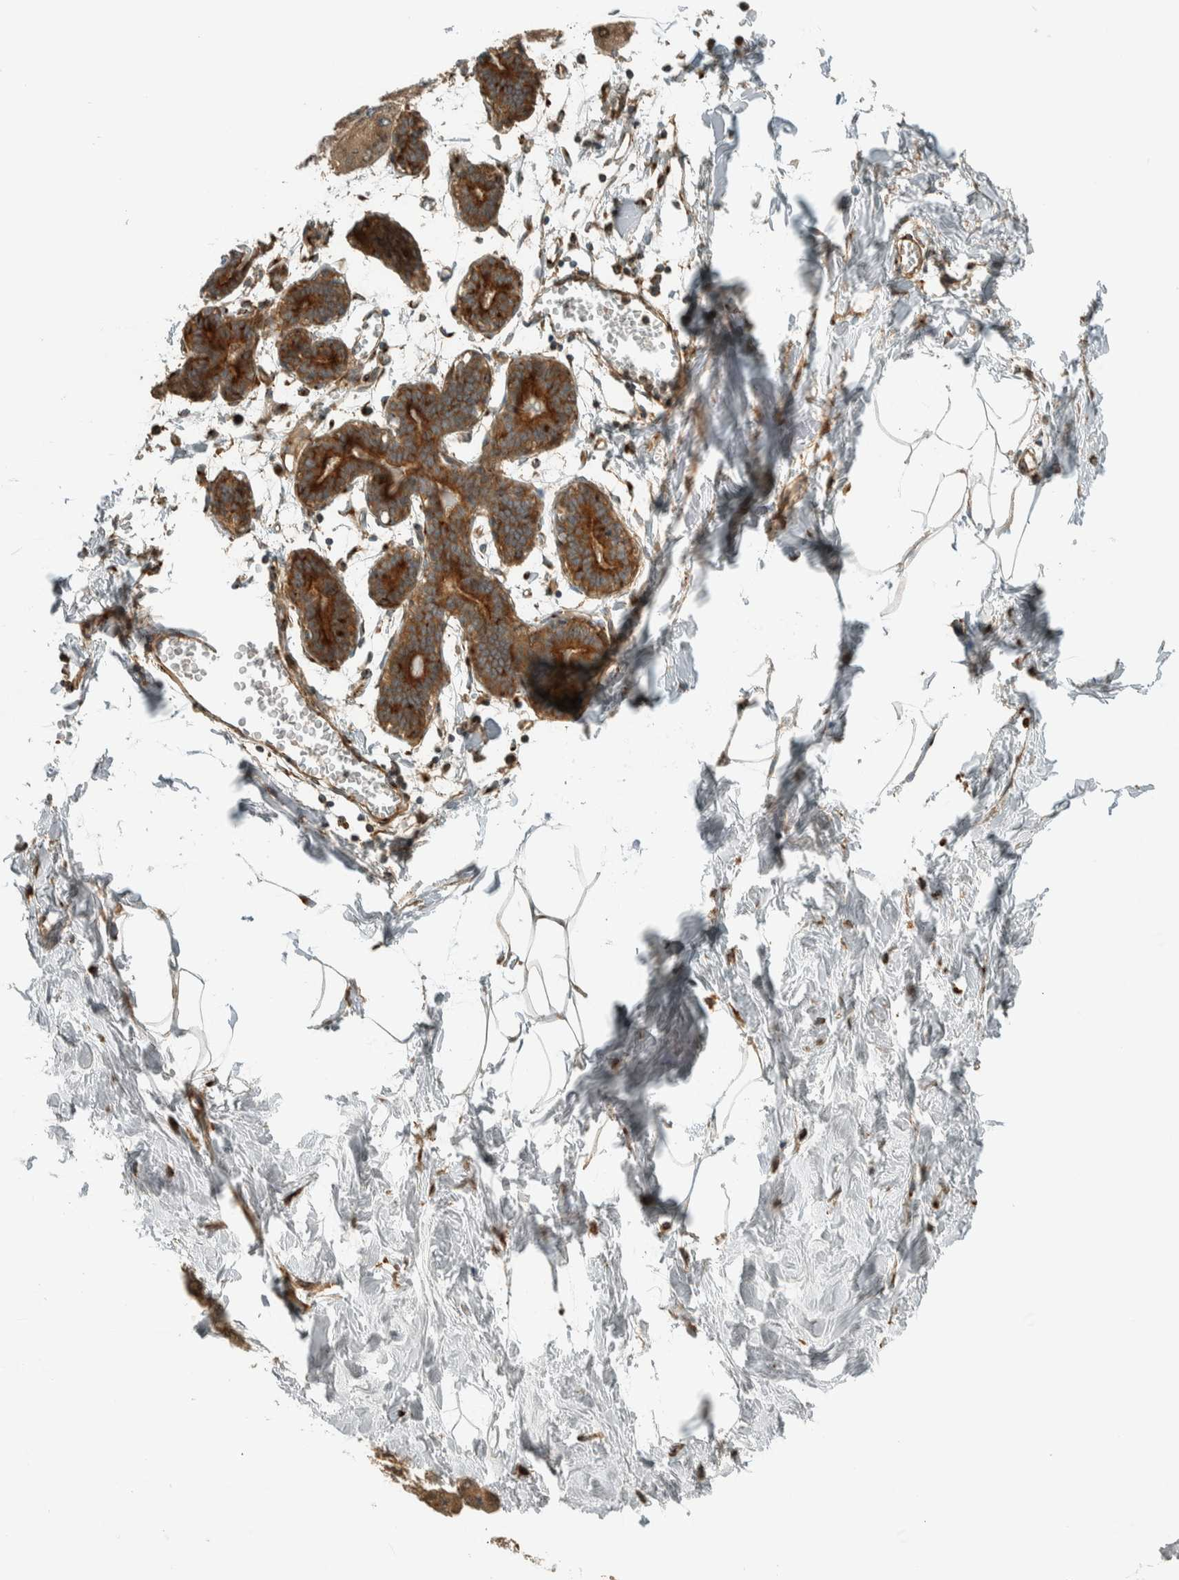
{"staining": {"intensity": "weak", "quantity": "<25%", "location": "cytoplasmic/membranous"}, "tissue": "breast", "cell_type": "Adipocytes", "image_type": "normal", "snomed": [{"axis": "morphology", "description": "Normal tissue, NOS"}, {"axis": "topography", "description": "Breast"}], "caption": "Immunohistochemical staining of unremarkable breast demonstrates no significant expression in adipocytes. (Stains: DAB (3,3'-diaminobenzidine) immunohistochemistry with hematoxylin counter stain, Microscopy: brightfield microscopy at high magnification).", "gene": "EXOC7", "patient": {"sex": "female", "age": 27}}